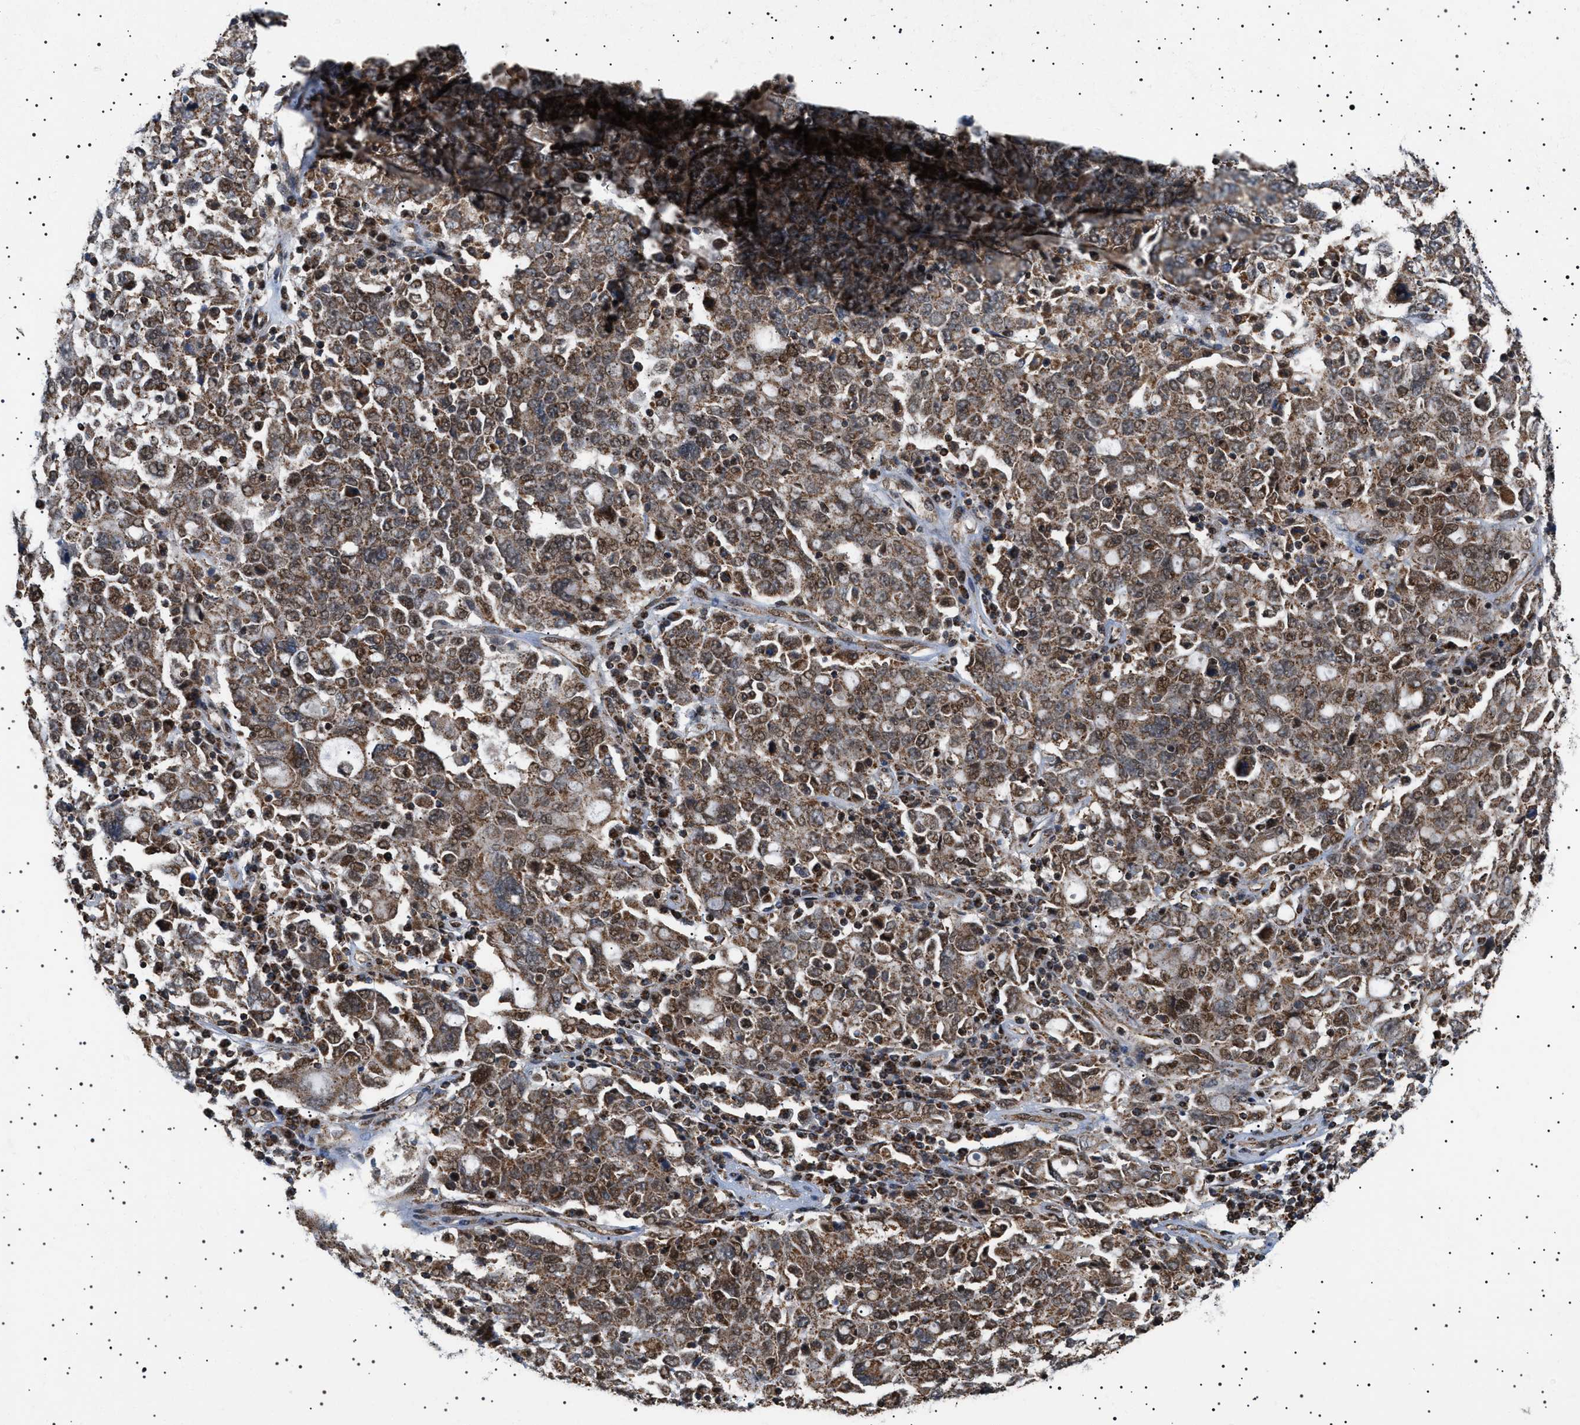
{"staining": {"intensity": "moderate", "quantity": ">75%", "location": "cytoplasmic/membranous,nuclear"}, "tissue": "ovarian cancer", "cell_type": "Tumor cells", "image_type": "cancer", "snomed": [{"axis": "morphology", "description": "Carcinoma, endometroid"}, {"axis": "topography", "description": "Ovary"}], "caption": "Brown immunohistochemical staining in ovarian endometroid carcinoma exhibits moderate cytoplasmic/membranous and nuclear positivity in approximately >75% of tumor cells.", "gene": "MELK", "patient": {"sex": "female", "age": 62}}